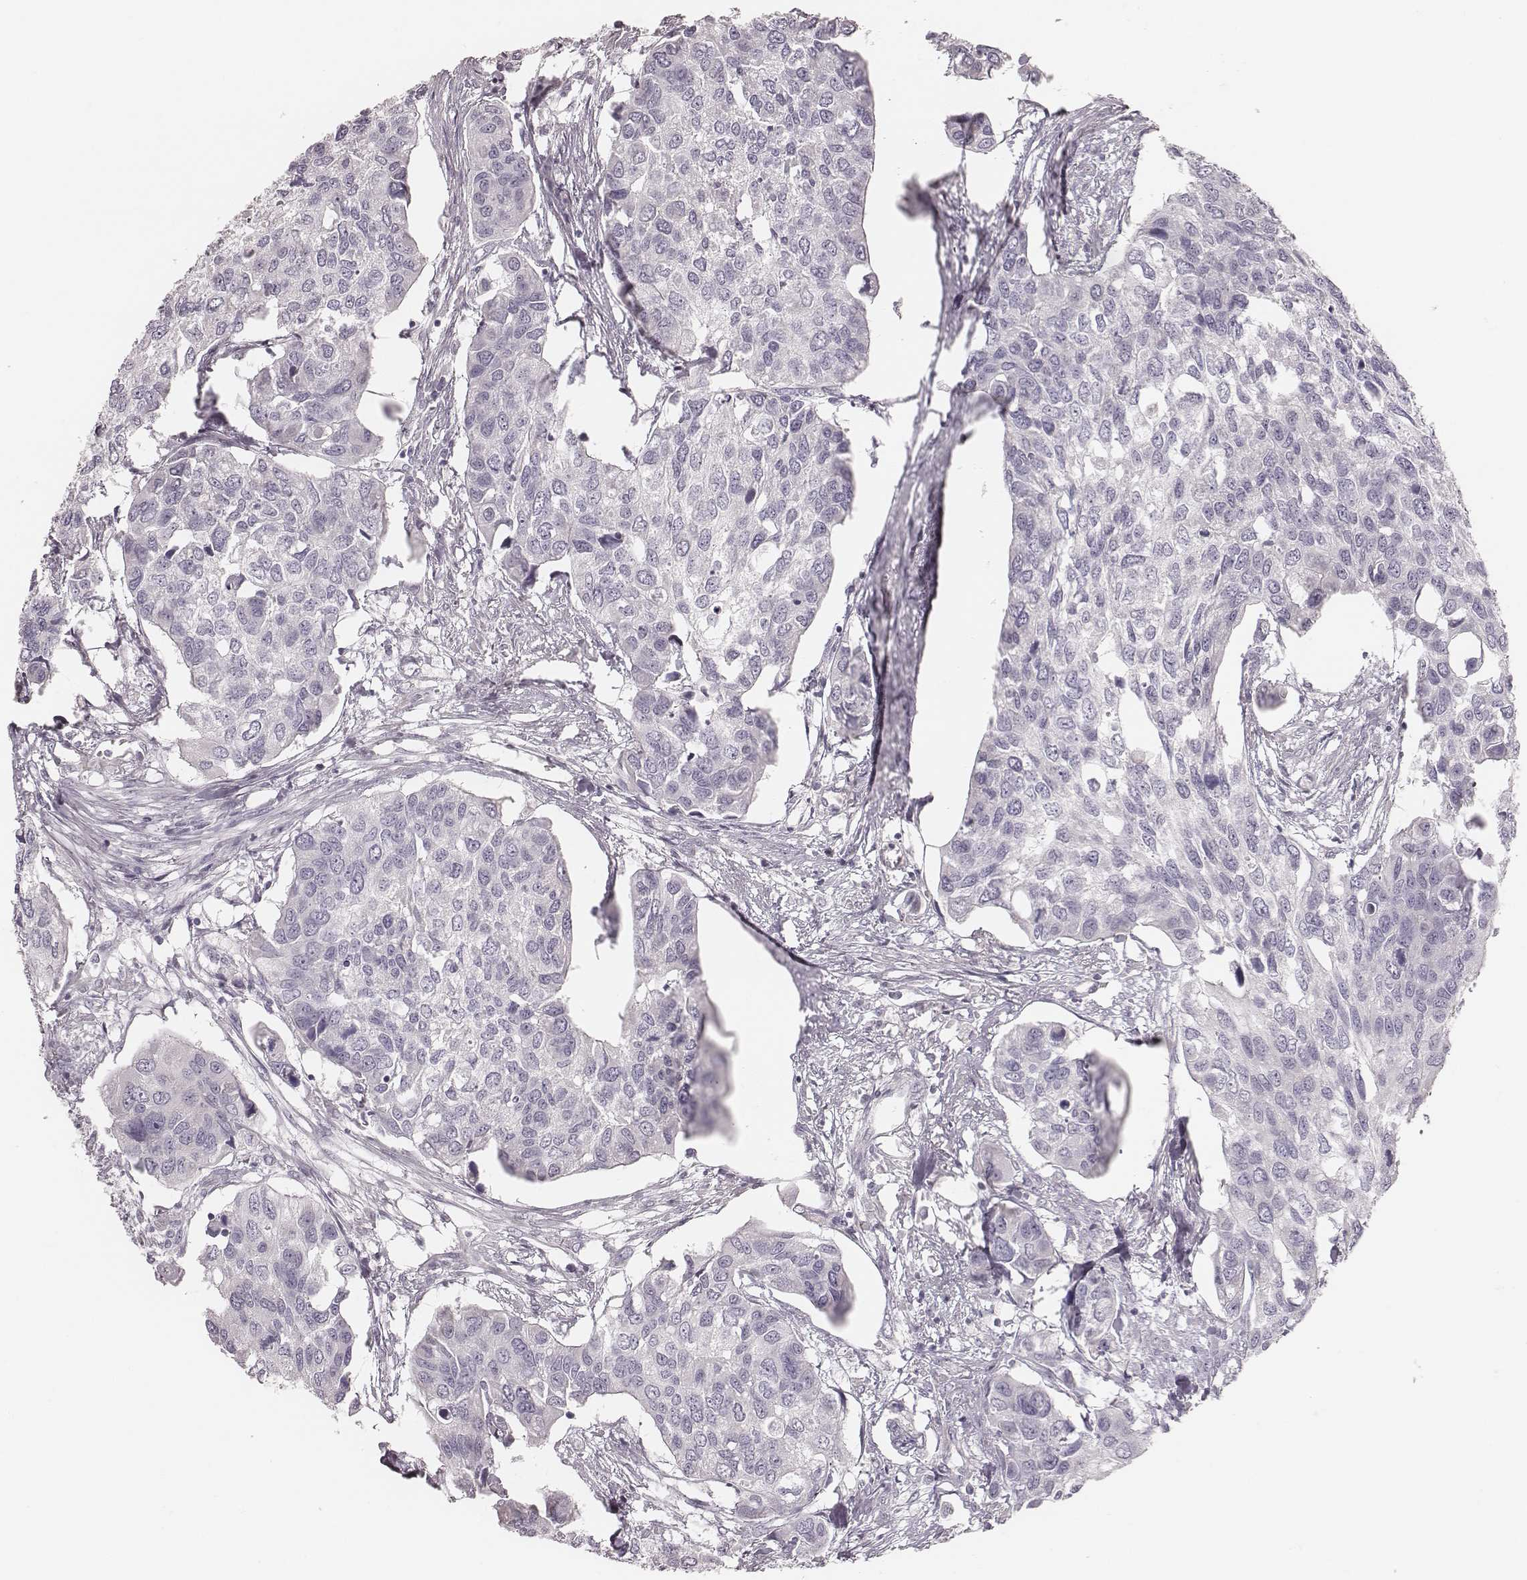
{"staining": {"intensity": "negative", "quantity": "none", "location": "none"}, "tissue": "urothelial cancer", "cell_type": "Tumor cells", "image_type": "cancer", "snomed": [{"axis": "morphology", "description": "Urothelial carcinoma, High grade"}, {"axis": "topography", "description": "Urinary bladder"}], "caption": "Immunohistochemistry (IHC) histopathology image of neoplastic tissue: high-grade urothelial carcinoma stained with DAB demonstrates no significant protein expression in tumor cells.", "gene": "SPA17", "patient": {"sex": "male", "age": 60}}